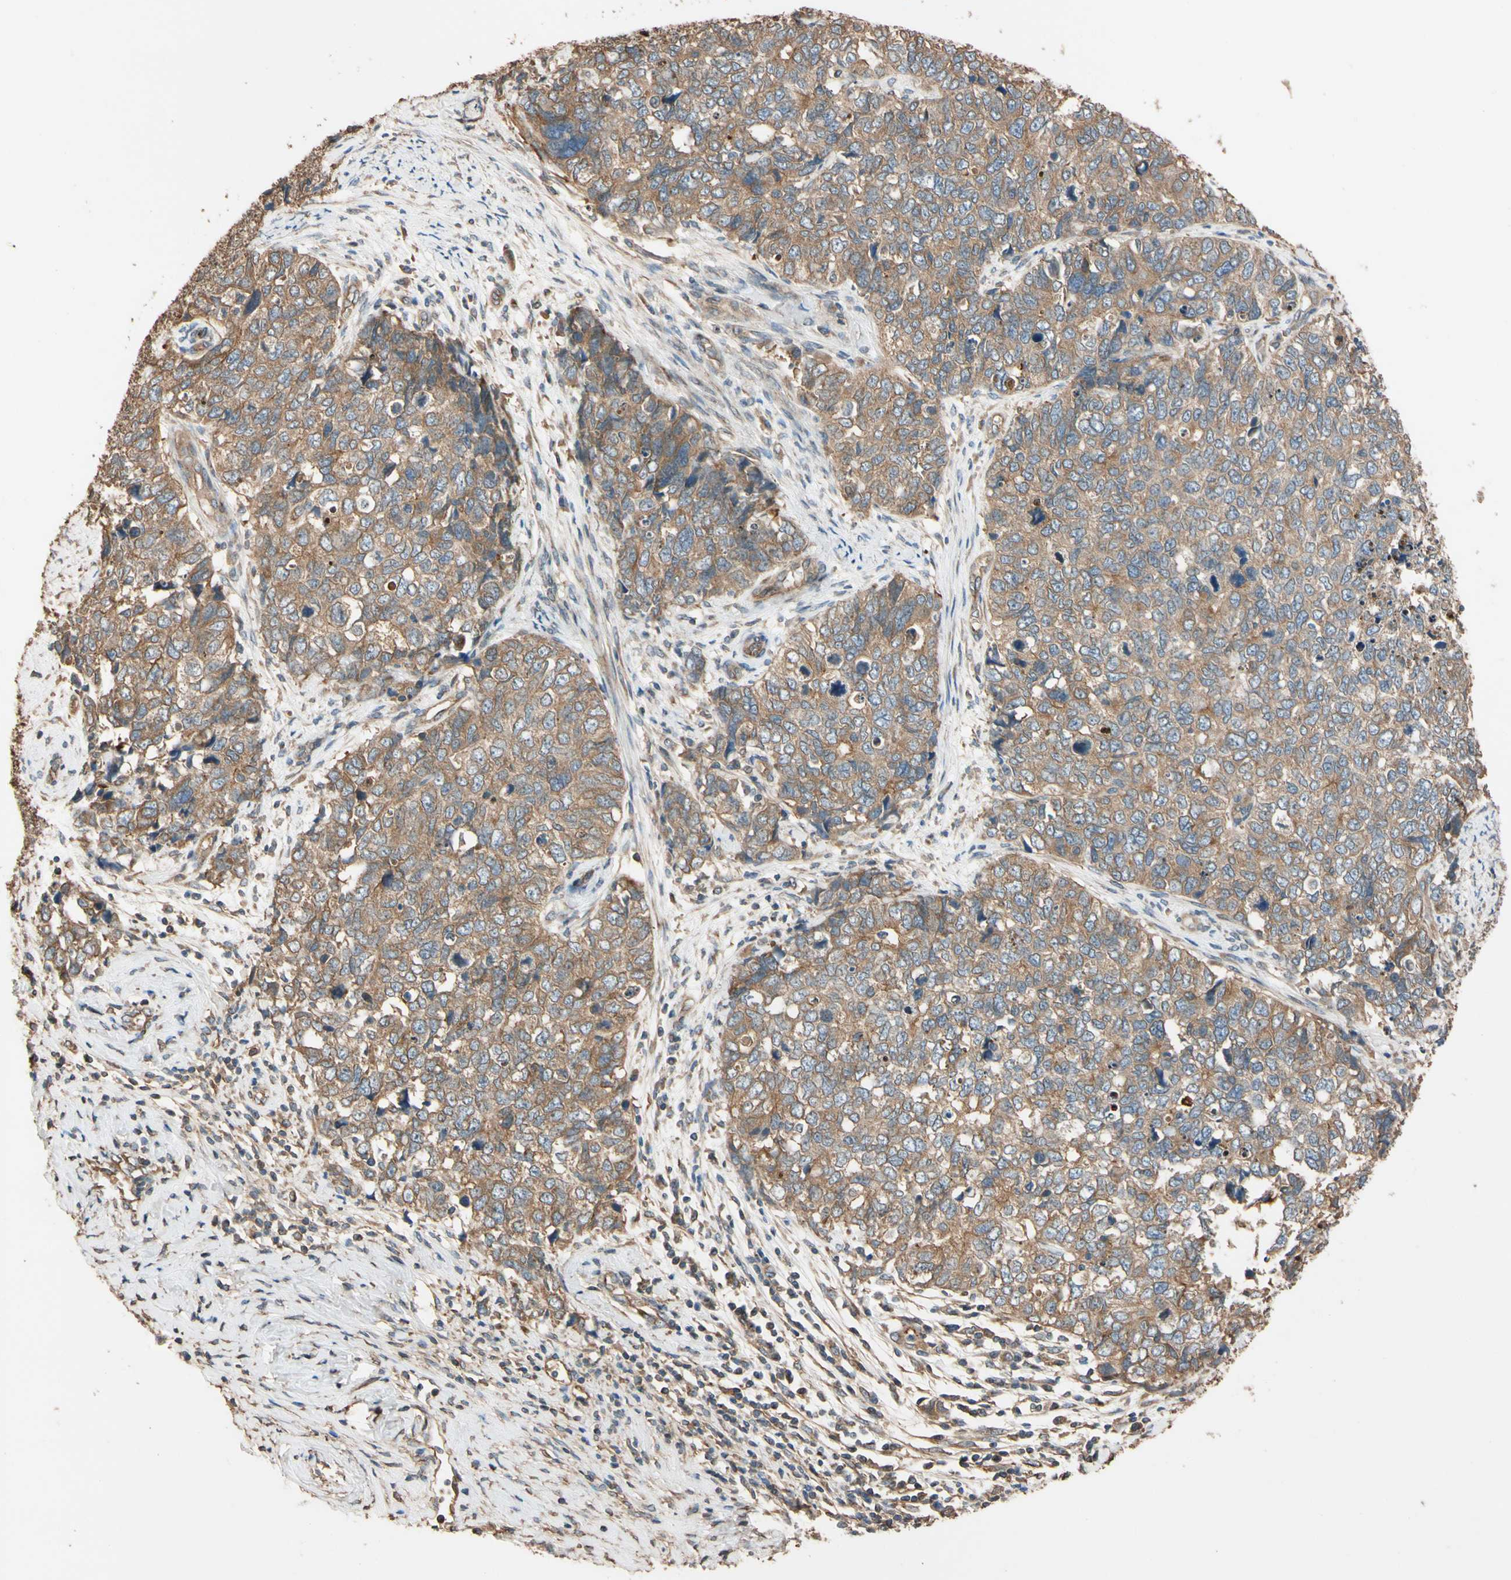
{"staining": {"intensity": "moderate", "quantity": ">75%", "location": "cytoplasmic/membranous"}, "tissue": "cervical cancer", "cell_type": "Tumor cells", "image_type": "cancer", "snomed": [{"axis": "morphology", "description": "Squamous cell carcinoma, NOS"}, {"axis": "topography", "description": "Cervix"}], "caption": "A micrograph of cervical cancer stained for a protein demonstrates moderate cytoplasmic/membranous brown staining in tumor cells.", "gene": "MGRN1", "patient": {"sex": "female", "age": 63}}